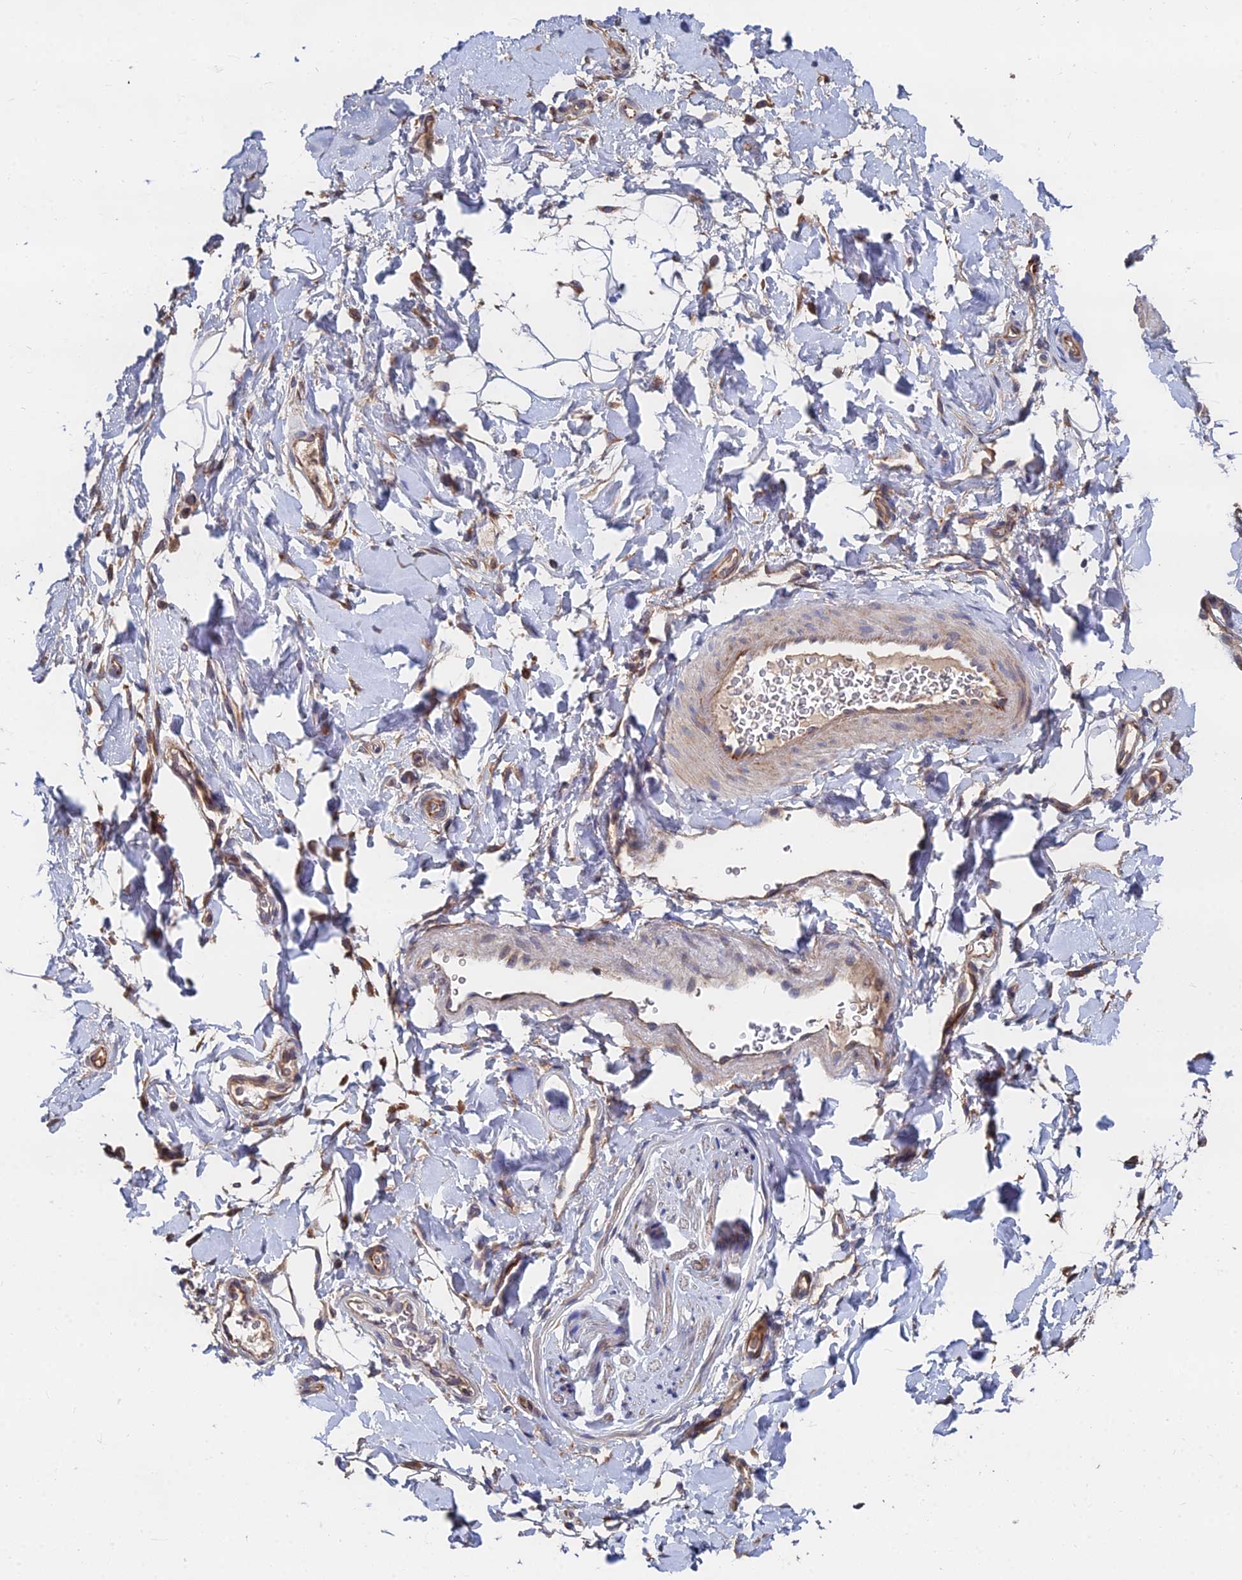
{"staining": {"intensity": "weak", "quantity": ">75%", "location": "cytoplasmic/membranous"}, "tissue": "adipose tissue", "cell_type": "Adipocytes", "image_type": "normal", "snomed": [{"axis": "morphology", "description": "Normal tissue, NOS"}, {"axis": "topography", "description": "Breast"}], "caption": "IHC photomicrograph of normal adipose tissue: human adipose tissue stained using immunohistochemistry reveals low levels of weak protein expression localized specifically in the cytoplasmic/membranous of adipocytes, appearing as a cytoplasmic/membranous brown color.", "gene": "CCZ1B", "patient": {"sex": "female", "age": 26}}